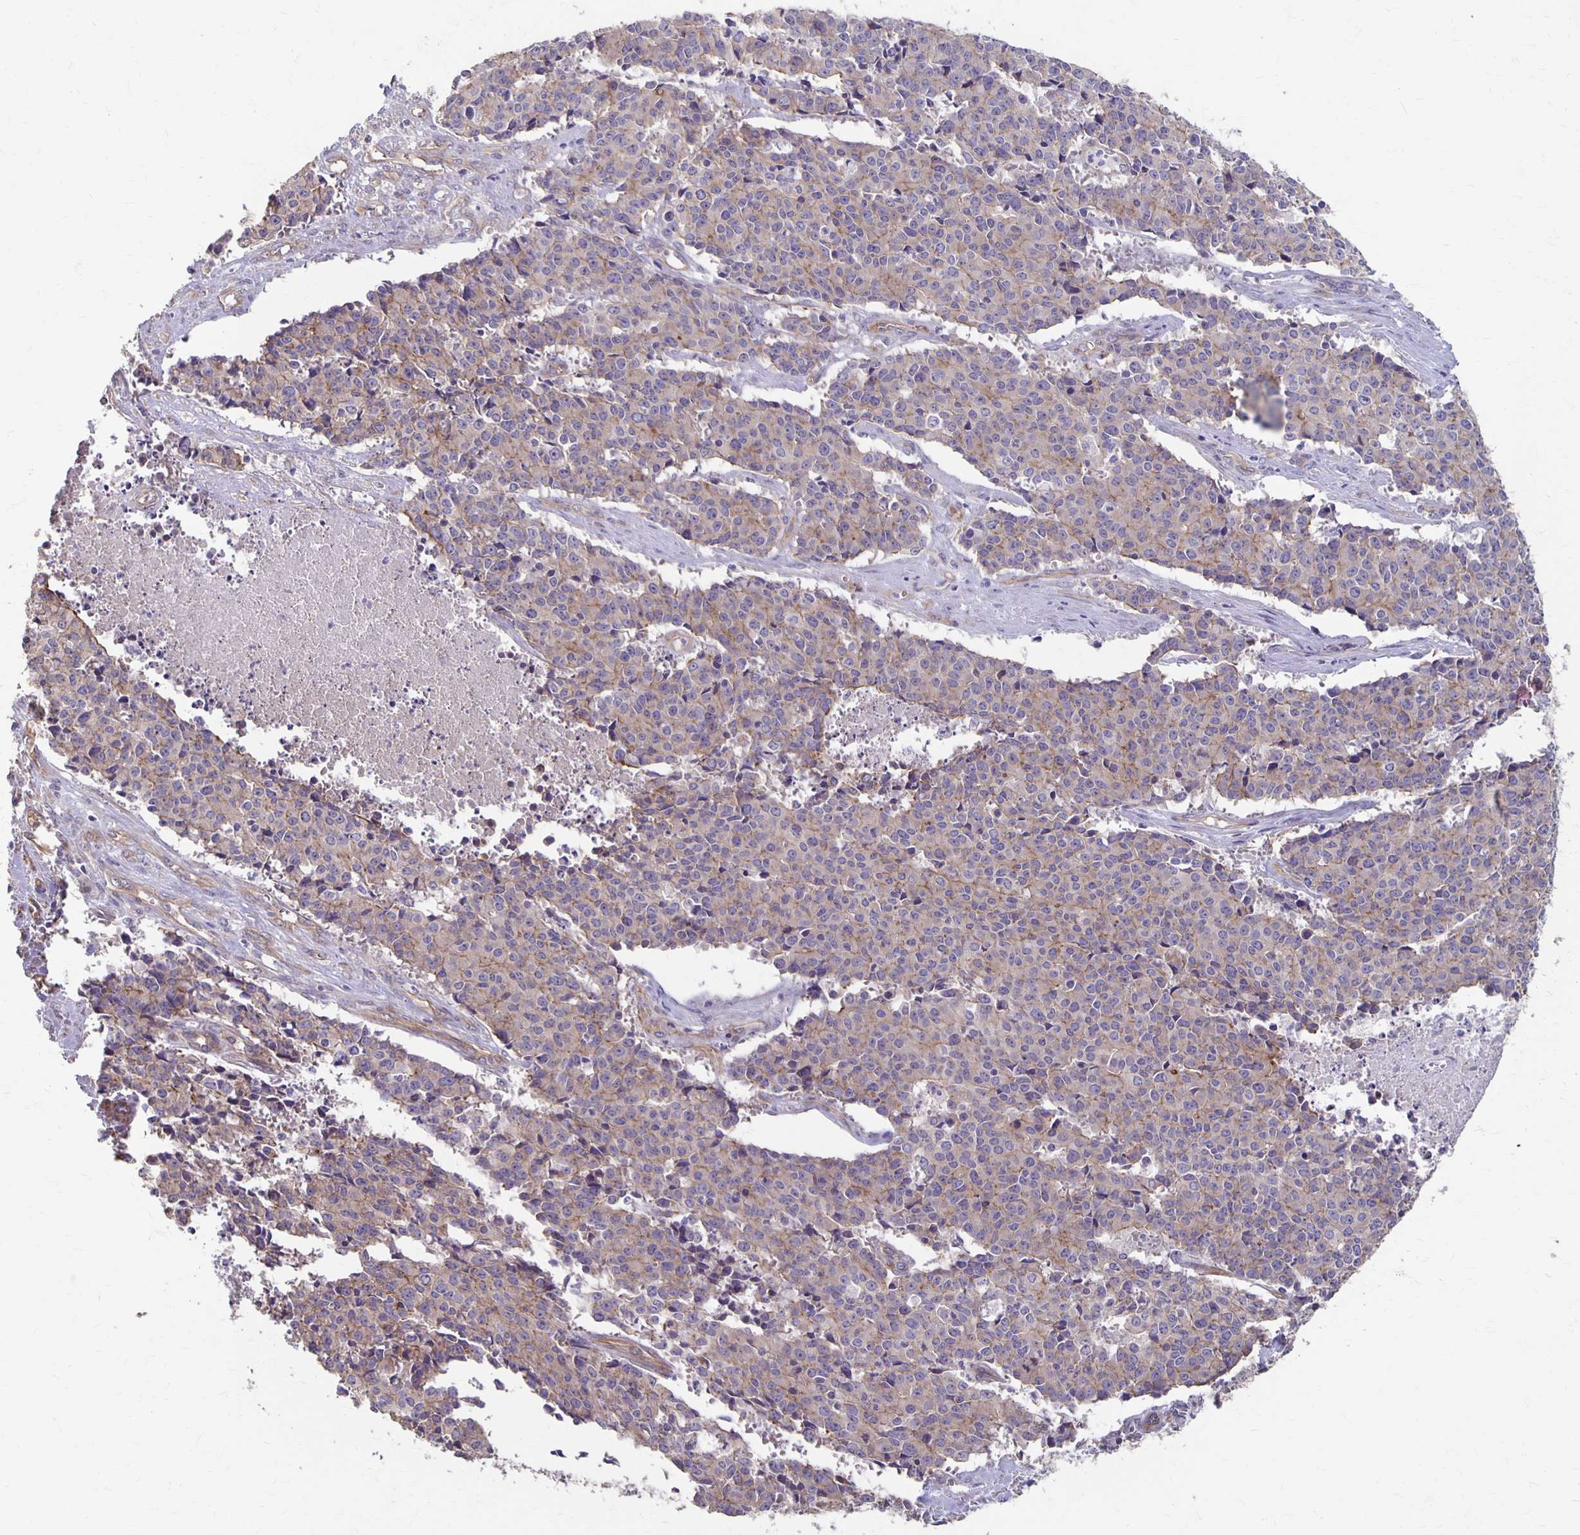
{"staining": {"intensity": "negative", "quantity": "none", "location": "none"}, "tissue": "cervical cancer", "cell_type": "Tumor cells", "image_type": "cancer", "snomed": [{"axis": "morphology", "description": "Squamous cell carcinoma, NOS"}, {"axis": "topography", "description": "Cervix"}], "caption": "DAB (3,3'-diaminobenzidine) immunohistochemical staining of cervical squamous cell carcinoma exhibits no significant positivity in tumor cells.", "gene": "PPP1R3E", "patient": {"sex": "female", "age": 28}}